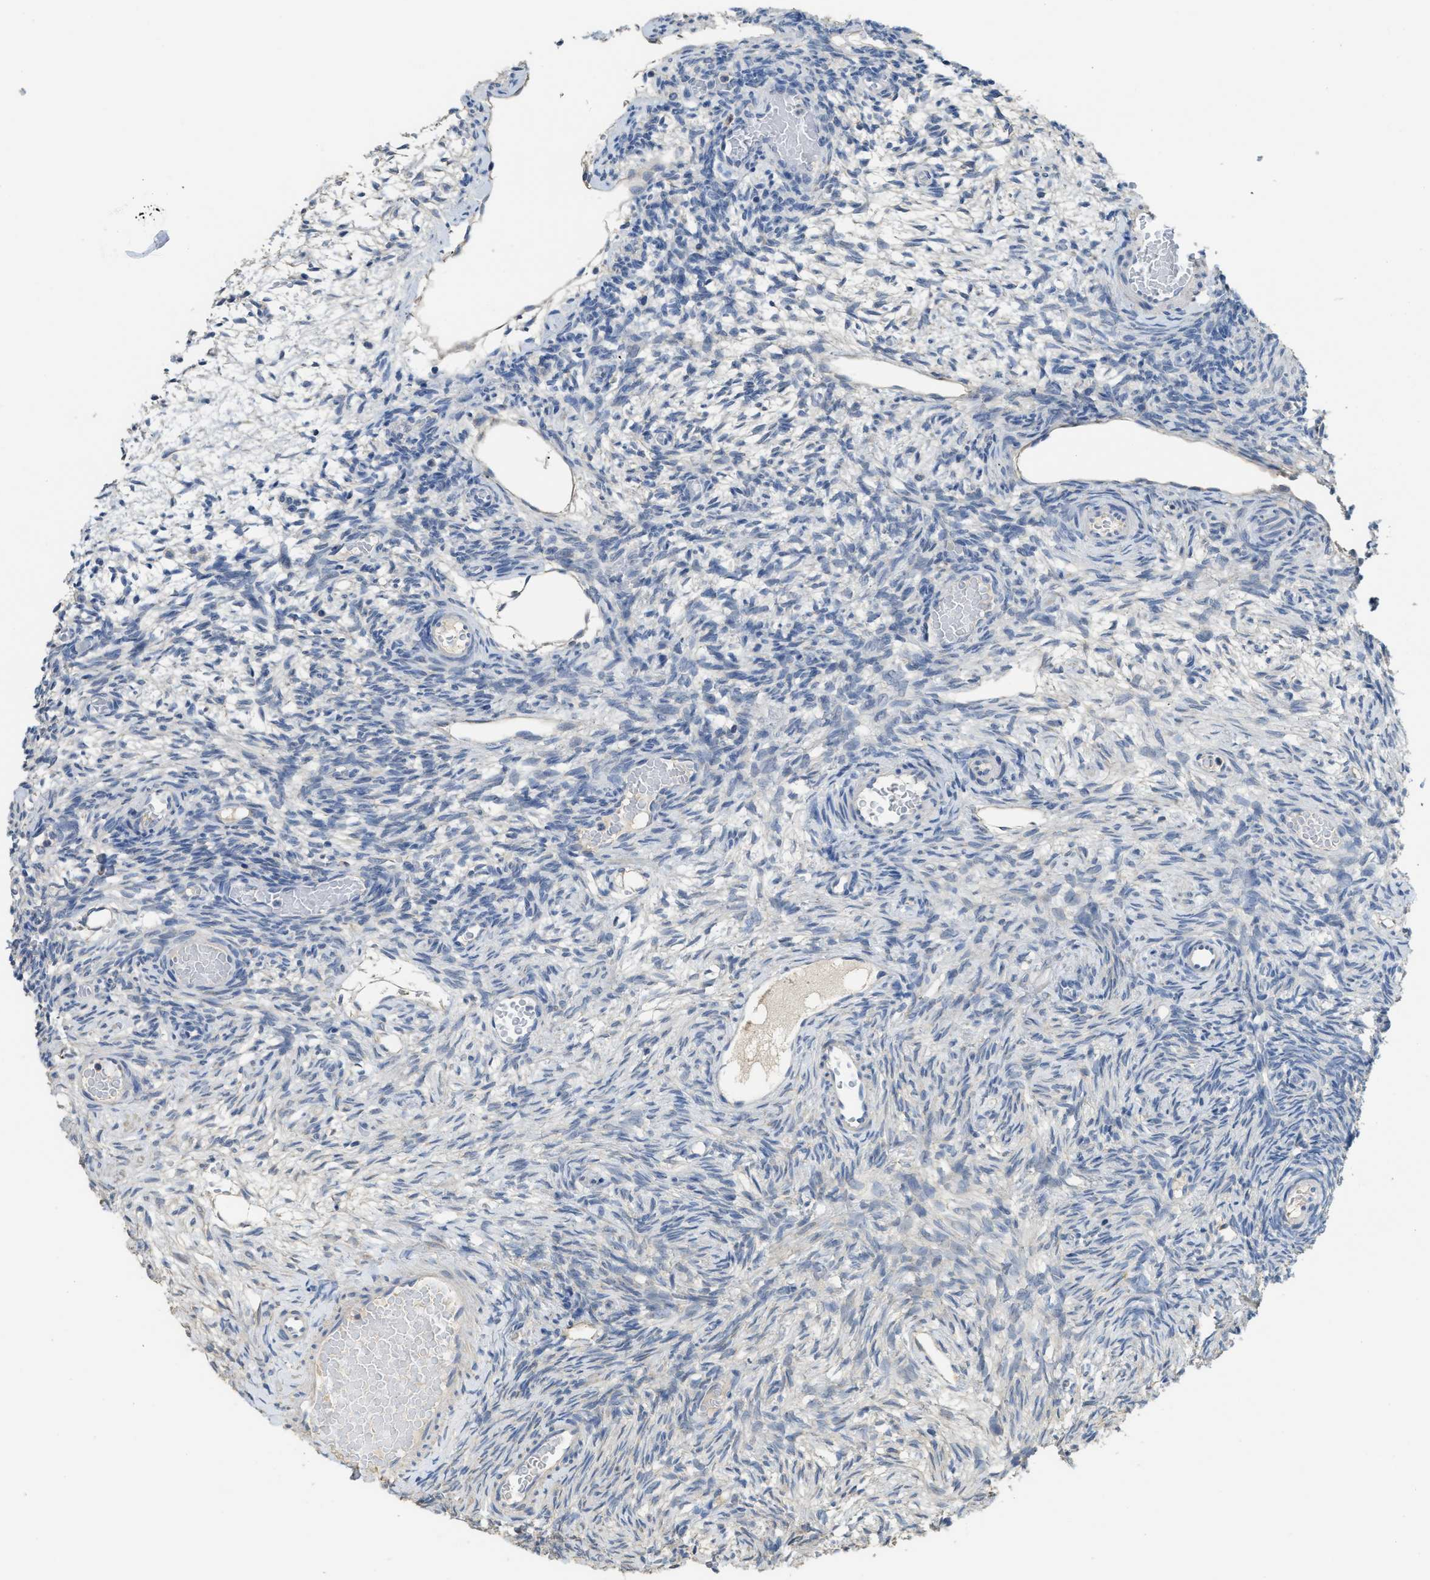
{"staining": {"intensity": "negative", "quantity": "none", "location": "none"}, "tissue": "ovary", "cell_type": "Ovarian stroma cells", "image_type": "normal", "snomed": [{"axis": "morphology", "description": "Normal tissue, NOS"}, {"axis": "topography", "description": "Ovary"}], "caption": "This is a histopathology image of IHC staining of benign ovary, which shows no staining in ovarian stroma cells.", "gene": "SFXN2", "patient": {"sex": "female", "age": 27}}